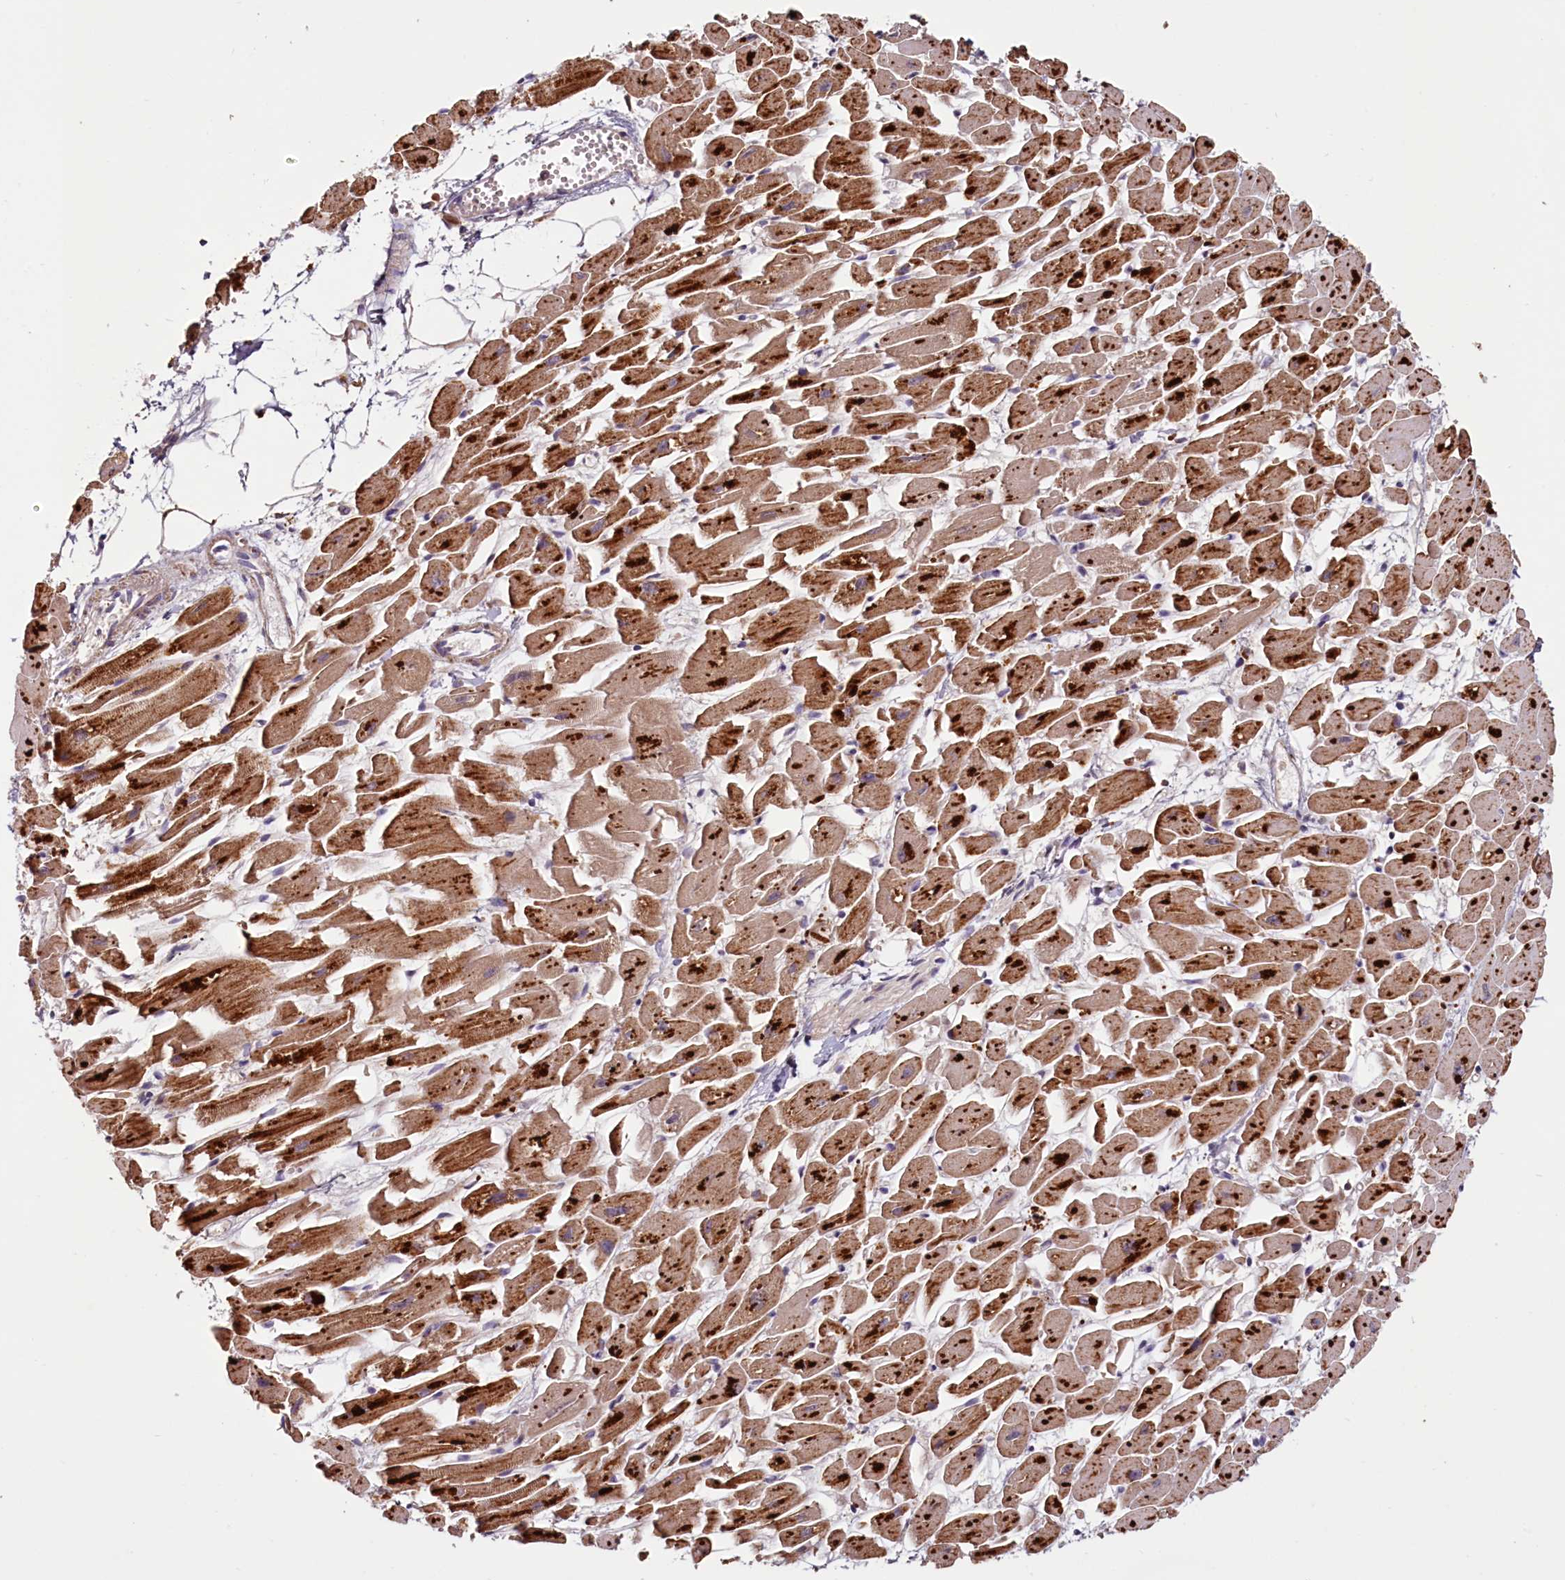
{"staining": {"intensity": "moderate", "quantity": ">75%", "location": "cytoplasmic/membranous"}, "tissue": "heart muscle", "cell_type": "Cardiomyocytes", "image_type": "normal", "snomed": [{"axis": "morphology", "description": "Normal tissue, NOS"}, {"axis": "topography", "description": "Heart"}], "caption": "About >75% of cardiomyocytes in benign heart muscle demonstrate moderate cytoplasmic/membranous protein expression as visualized by brown immunohistochemical staining.", "gene": "PDE6D", "patient": {"sex": "female", "age": 64}}